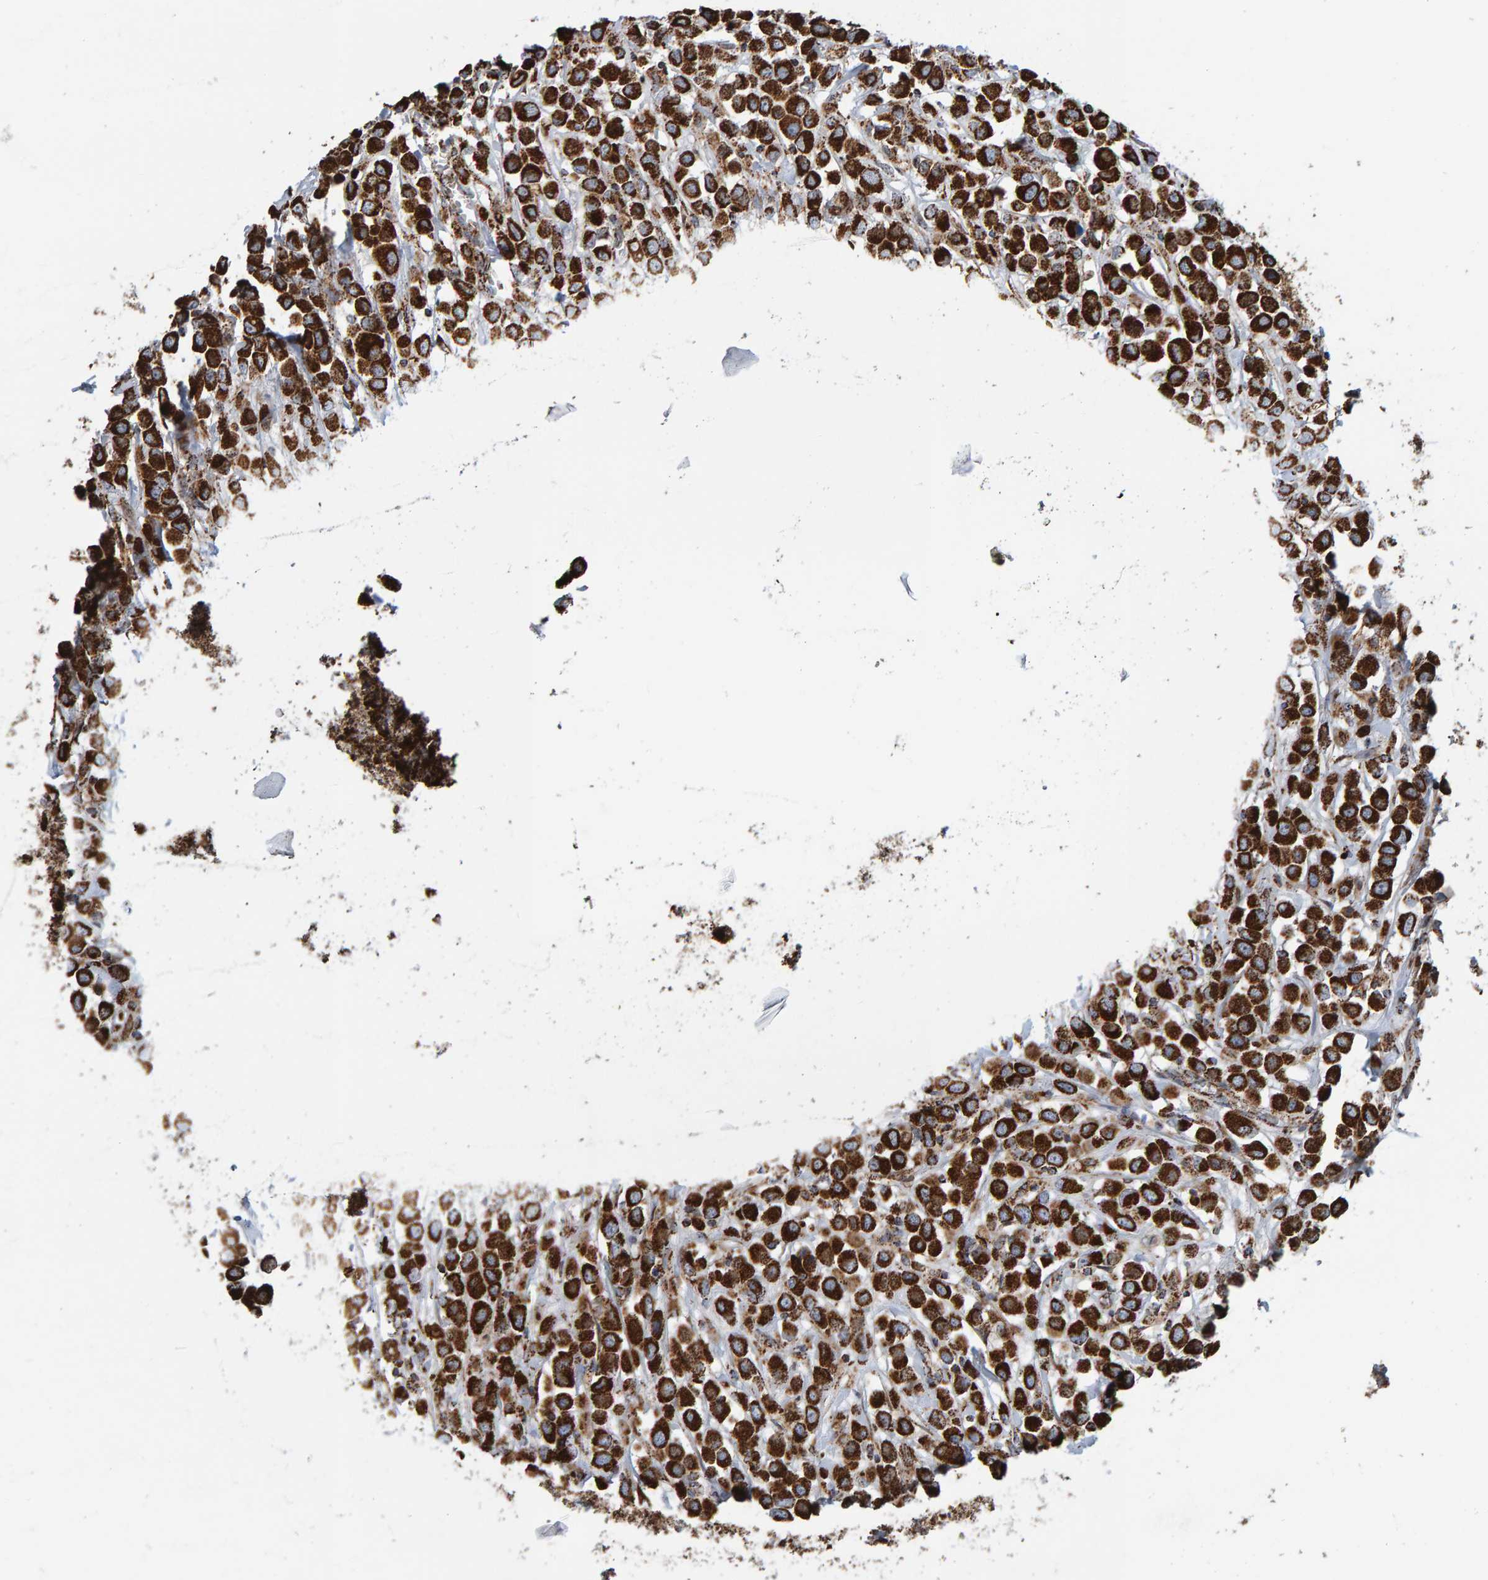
{"staining": {"intensity": "strong", "quantity": ">75%", "location": "cytoplasmic/membranous"}, "tissue": "breast cancer", "cell_type": "Tumor cells", "image_type": "cancer", "snomed": [{"axis": "morphology", "description": "Duct carcinoma"}, {"axis": "topography", "description": "Breast"}], "caption": "Protein expression analysis of intraductal carcinoma (breast) shows strong cytoplasmic/membranous staining in about >75% of tumor cells.", "gene": "MRPL45", "patient": {"sex": "female", "age": 61}}